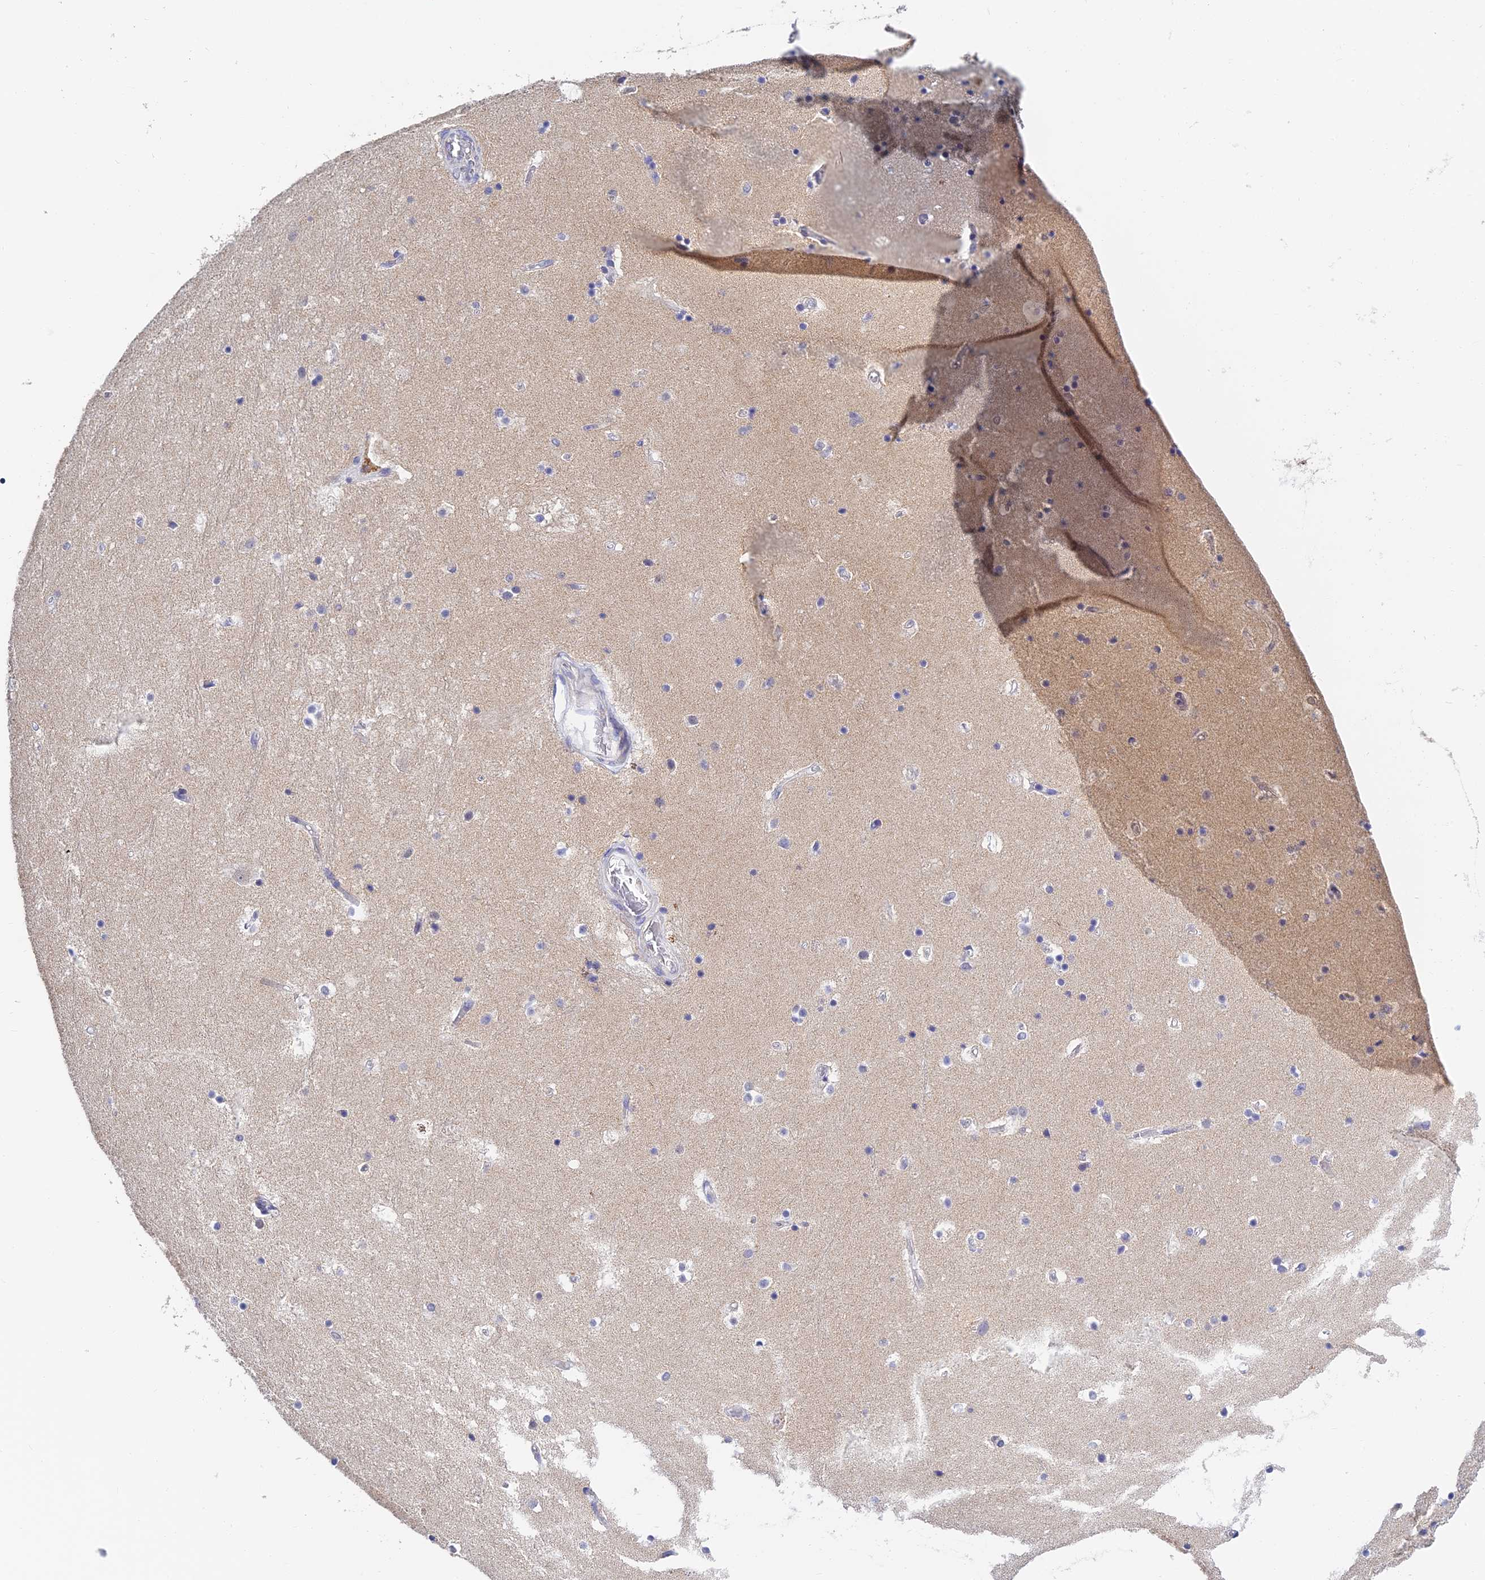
{"staining": {"intensity": "negative", "quantity": "none", "location": "none"}, "tissue": "hippocampus", "cell_type": "Glial cells", "image_type": "normal", "snomed": [{"axis": "morphology", "description": "Normal tissue, NOS"}, {"axis": "topography", "description": "Hippocampus"}], "caption": "Immunohistochemistry micrograph of benign human hippocampus stained for a protein (brown), which displays no positivity in glial cells. The staining was performed using DAB to visualize the protein expression in brown, while the nuclei were stained in blue with hematoxylin (Magnification: 20x).", "gene": "HOXB1", "patient": {"sex": "female", "age": 52}}